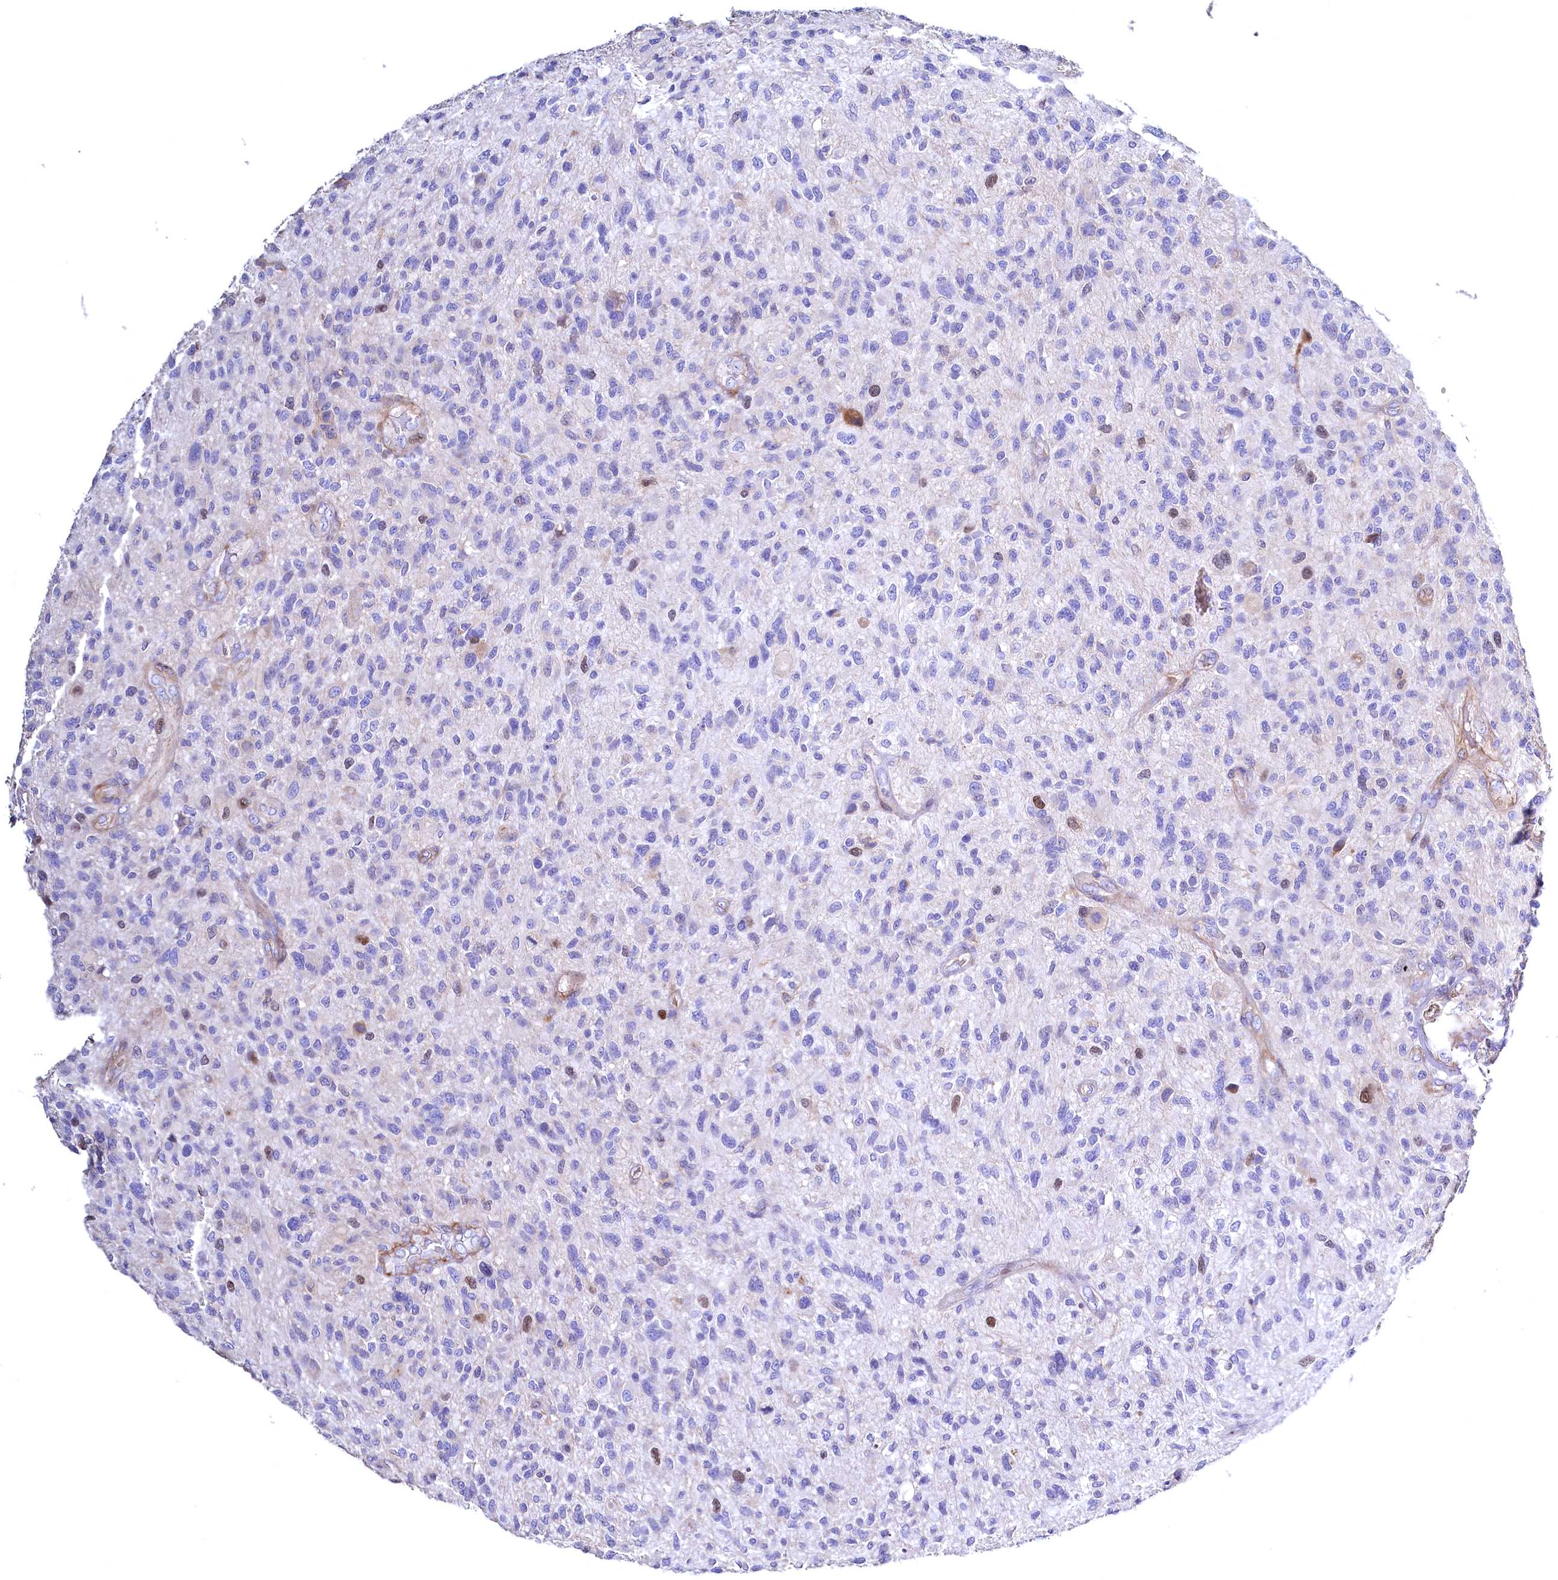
{"staining": {"intensity": "negative", "quantity": "none", "location": "none"}, "tissue": "glioma", "cell_type": "Tumor cells", "image_type": "cancer", "snomed": [{"axis": "morphology", "description": "Glioma, malignant, High grade"}, {"axis": "topography", "description": "Brain"}], "caption": "An immunohistochemistry (IHC) photomicrograph of high-grade glioma (malignant) is shown. There is no staining in tumor cells of high-grade glioma (malignant). (DAB (3,3'-diaminobenzidine) immunohistochemistry visualized using brightfield microscopy, high magnification).", "gene": "WNT8A", "patient": {"sex": "male", "age": 47}}